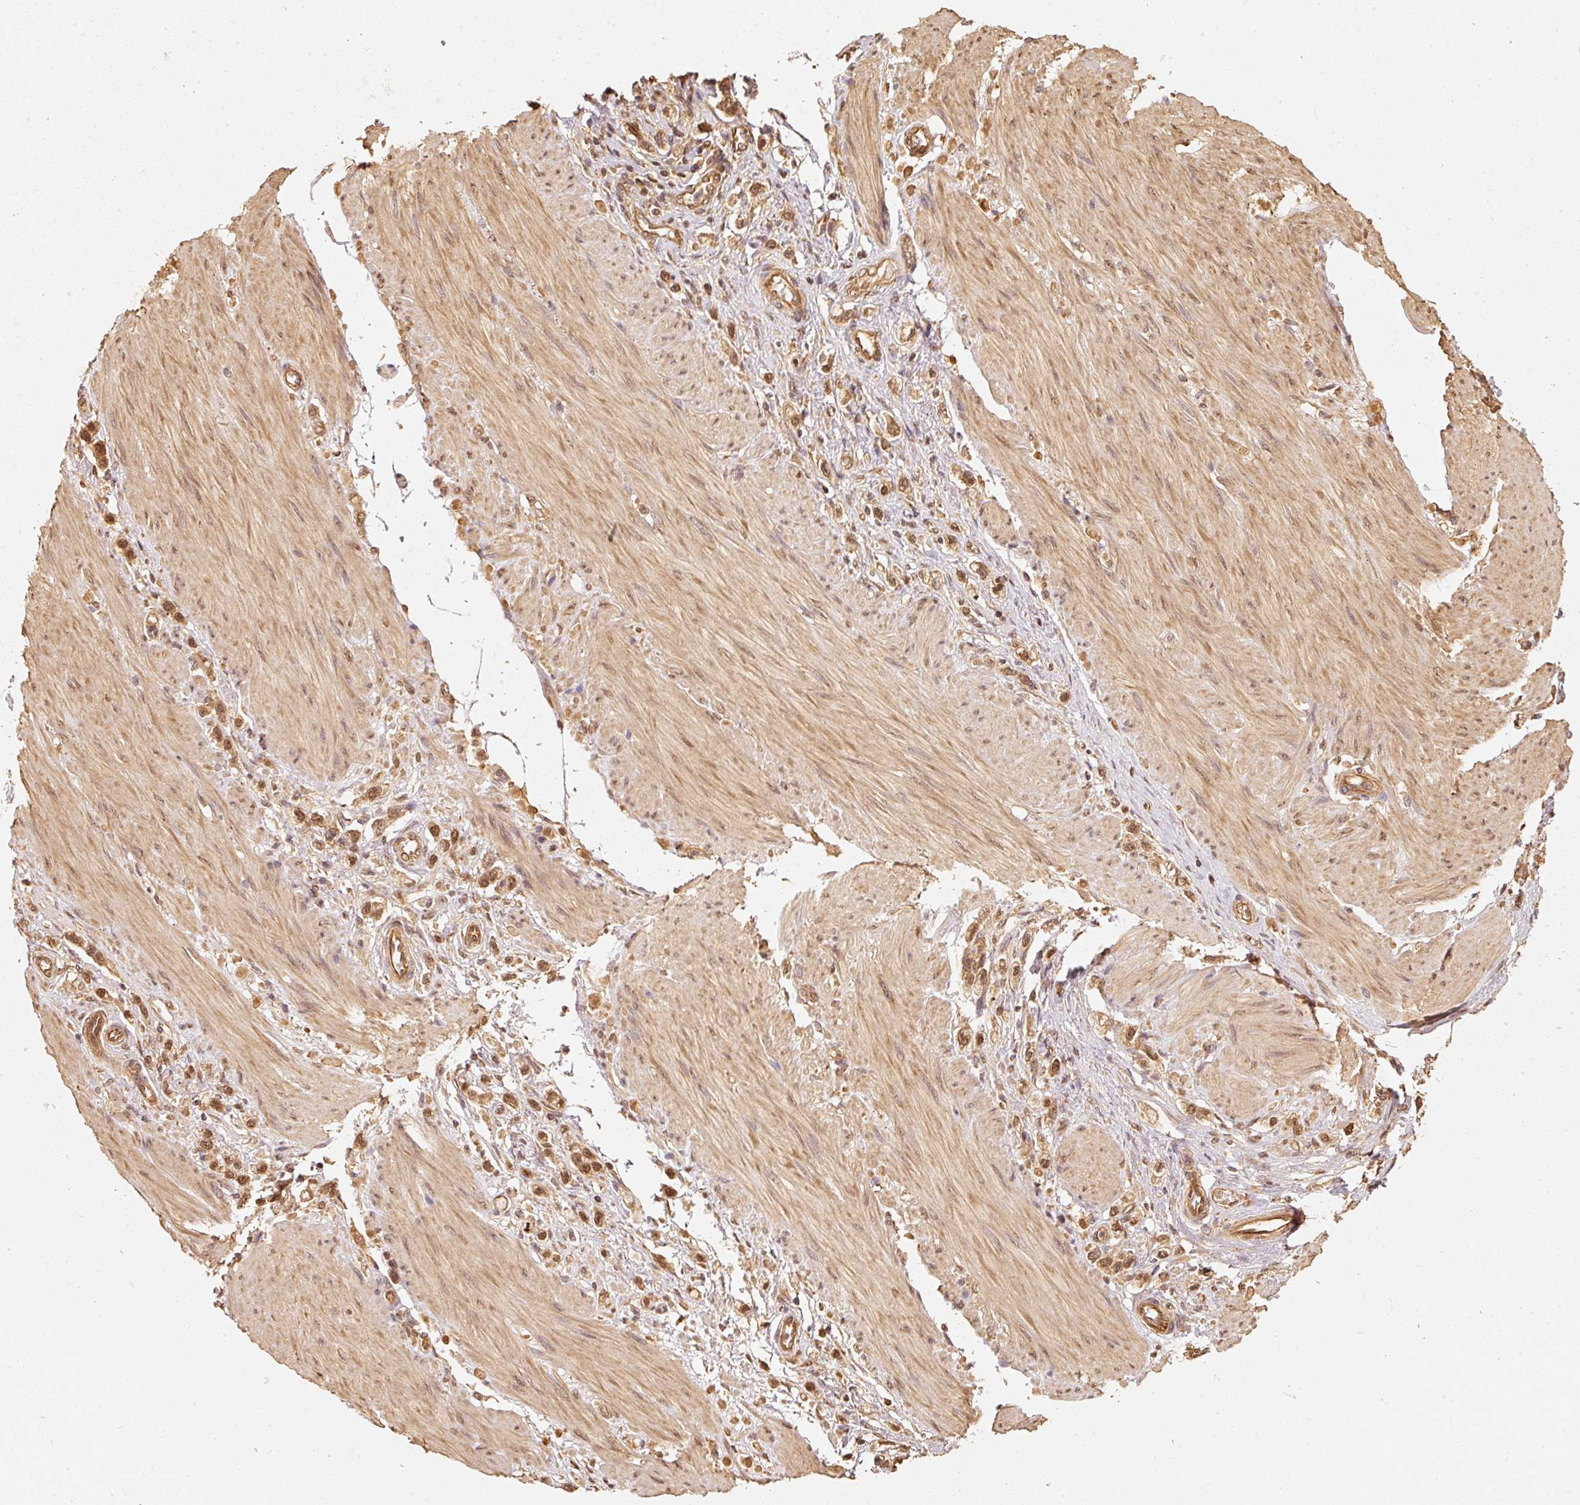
{"staining": {"intensity": "moderate", "quantity": ">75%", "location": "cytoplasmic/membranous,nuclear"}, "tissue": "stomach cancer", "cell_type": "Tumor cells", "image_type": "cancer", "snomed": [{"axis": "morphology", "description": "Adenocarcinoma, NOS"}, {"axis": "topography", "description": "Stomach"}], "caption": "The image exhibits a brown stain indicating the presence of a protein in the cytoplasmic/membranous and nuclear of tumor cells in adenocarcinoma (stomach). The protein is stained brown, and the nuclei are stained in blue (DAB (3,3'-diaminobenzidine) IHC with brightfield microscopy, high magnification).", "gene": "STAU1", "patient": {"sex": "female", "age": 65}}